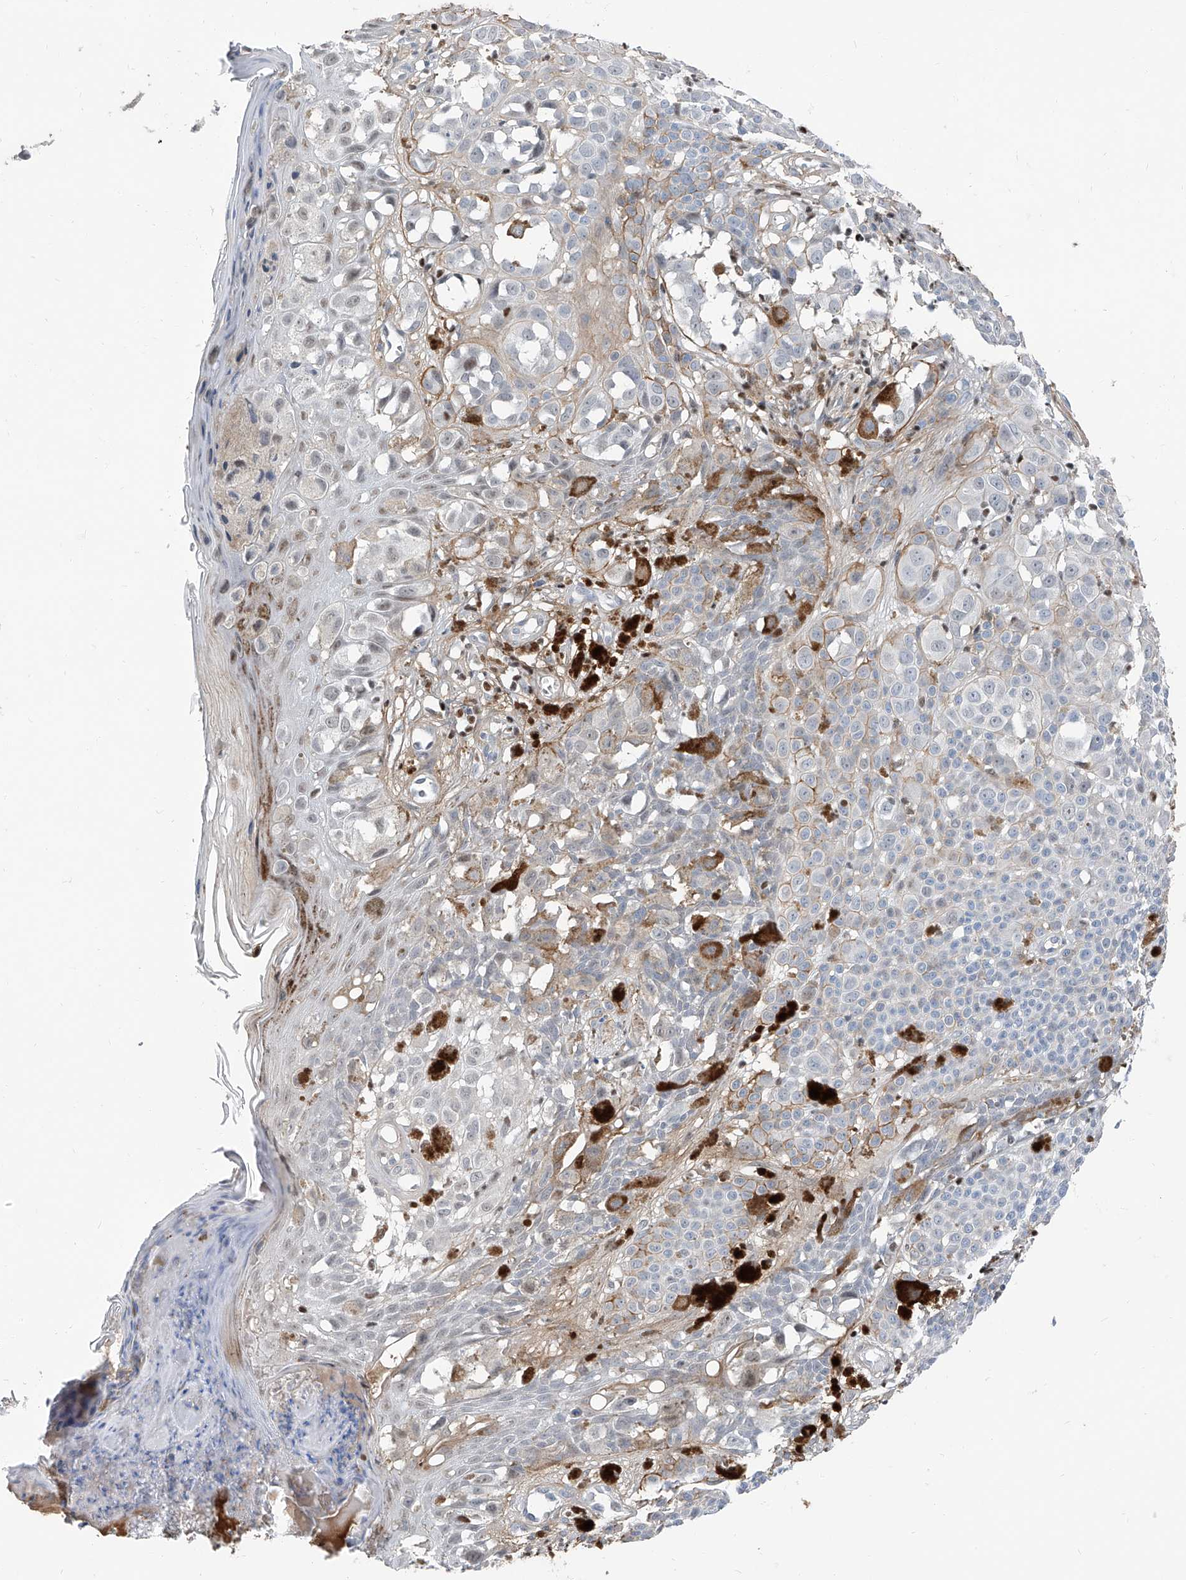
{"staining": {"intensity": "negative", "quantity": "none", "location": "none"}, "tissue": "melanoma", "cell_type": "Tumor cells", "image_type": "cancer", "snomed": [{"axis": "morphology", "description": "Malignant melanoma, NOS"}, {"axis": "topography", "description": "Skin of leg"}], "caption": "Protein analysis of malignant melanoma exhibits no significant expression in tumor cells.", "gene": "HOXA3", "patient": {"sex": "female", "age": 72}}